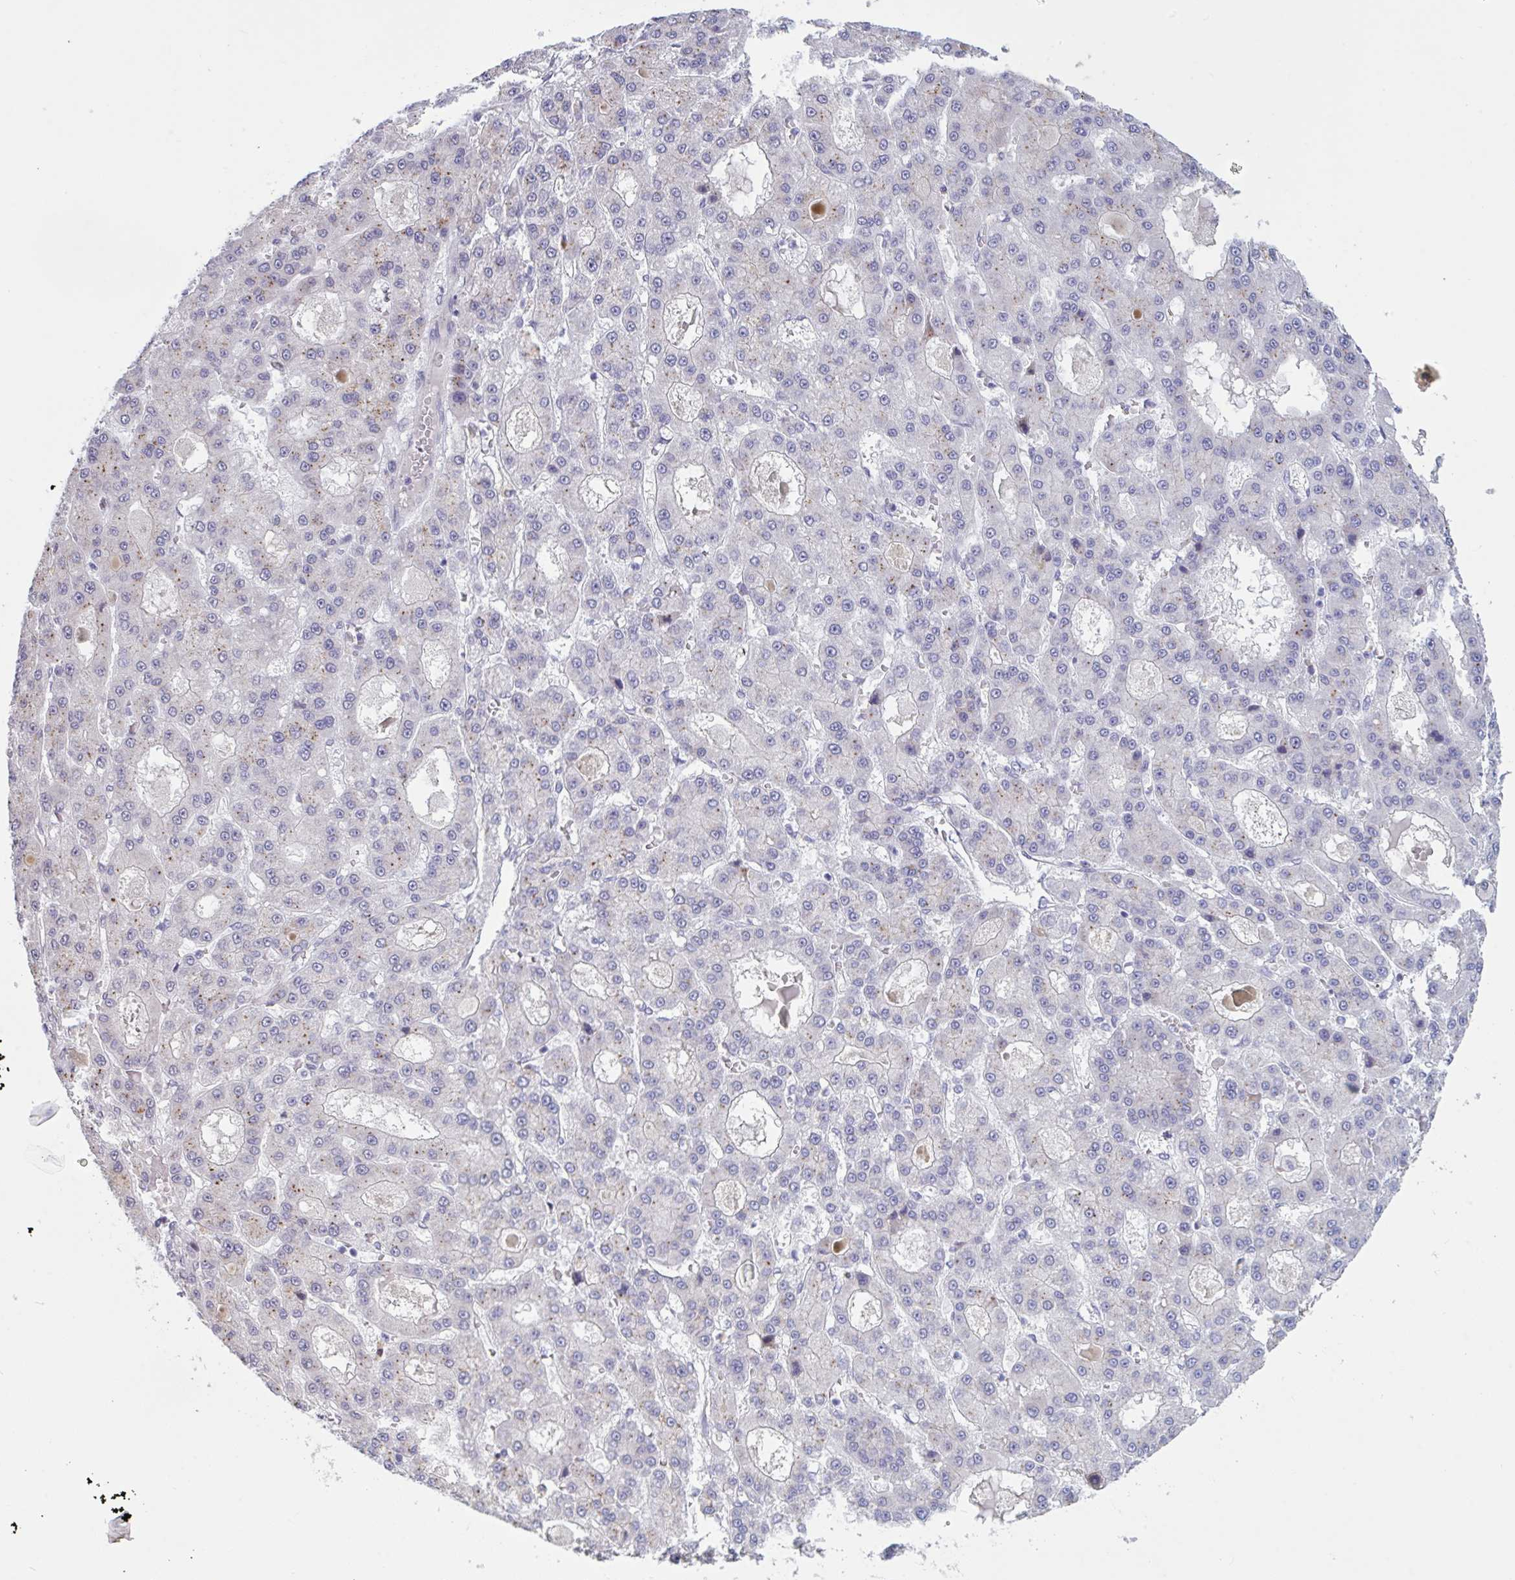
{"staining": {"intensity": "negative", "quantity": "none", "location": "none"}, "tissue": "liver cancer", "cell_type": "Tumor cells", "image_type": "cancer", "snomed": [{"axis": "morphology", "description": "Carcinoma, Hepatocellular, NOS"}, {"axis": "topography", "description": "Liver"}], "caption": "This is an immunohistochemistry micrograph of human hepatocellular carcinoma (liver). There is no expression in tumor cells.", "gene": "TCEAL8", "patient": {"sex": "male", "age": 70}}